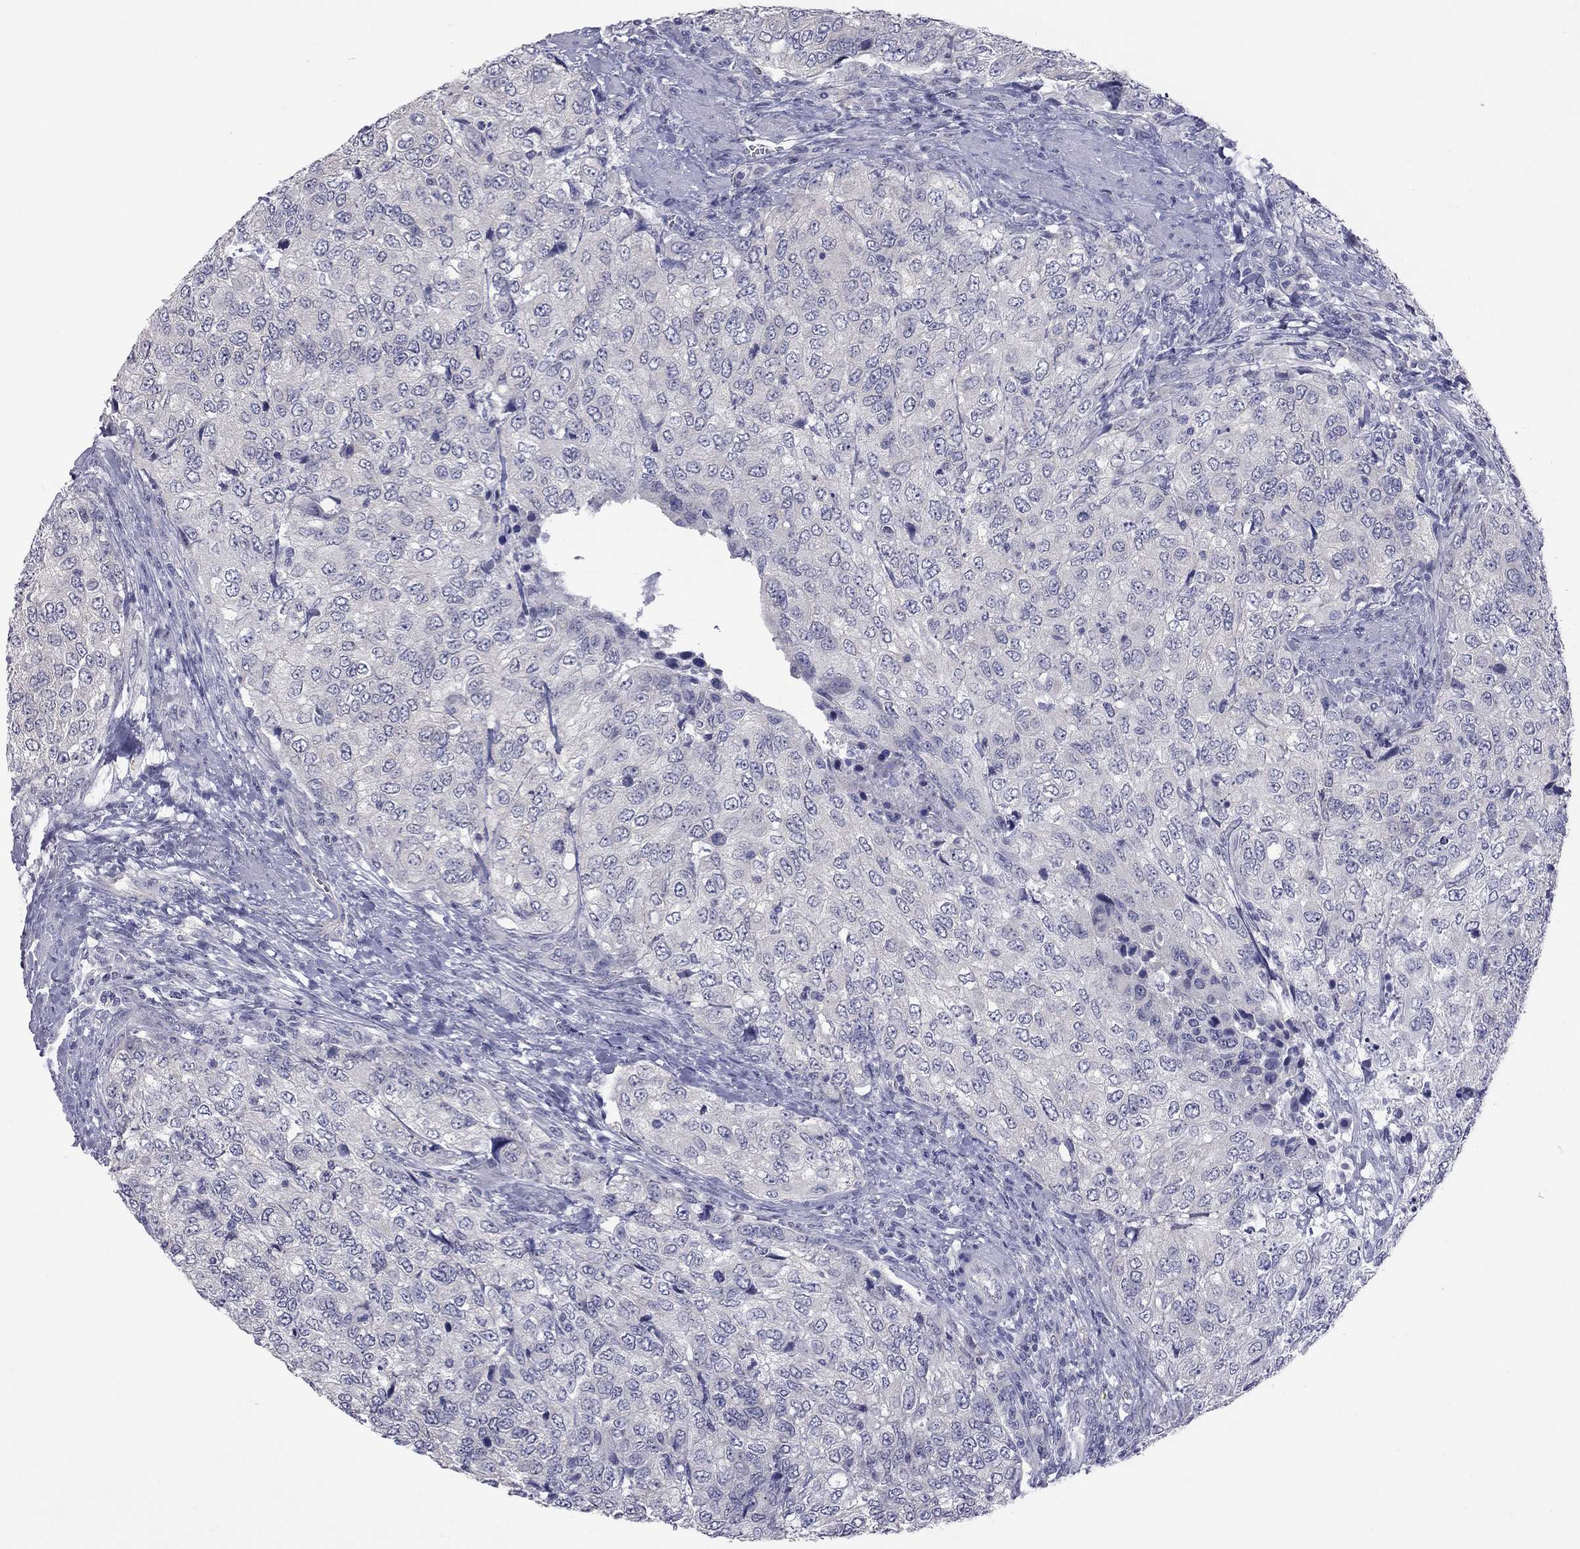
{"staining": {"intensity": "negative", "quantity": "none", "location": "none"}, "tissue": "urothelial cancer", "cell_type": "Tumor cells", "image_type": "cancer", "snomed": [{"axis": "morphology", "description": "Urothelial carcinoma, High grade"}, {"axis": "topography", "description": "Urinary bladder"}], "caption": "This is an IHC photomicrograph of urothelial cancer. There is no expression in tumor cells.", "gene": "HYLS1", "patient": {"sex": "female", "age": 78}}